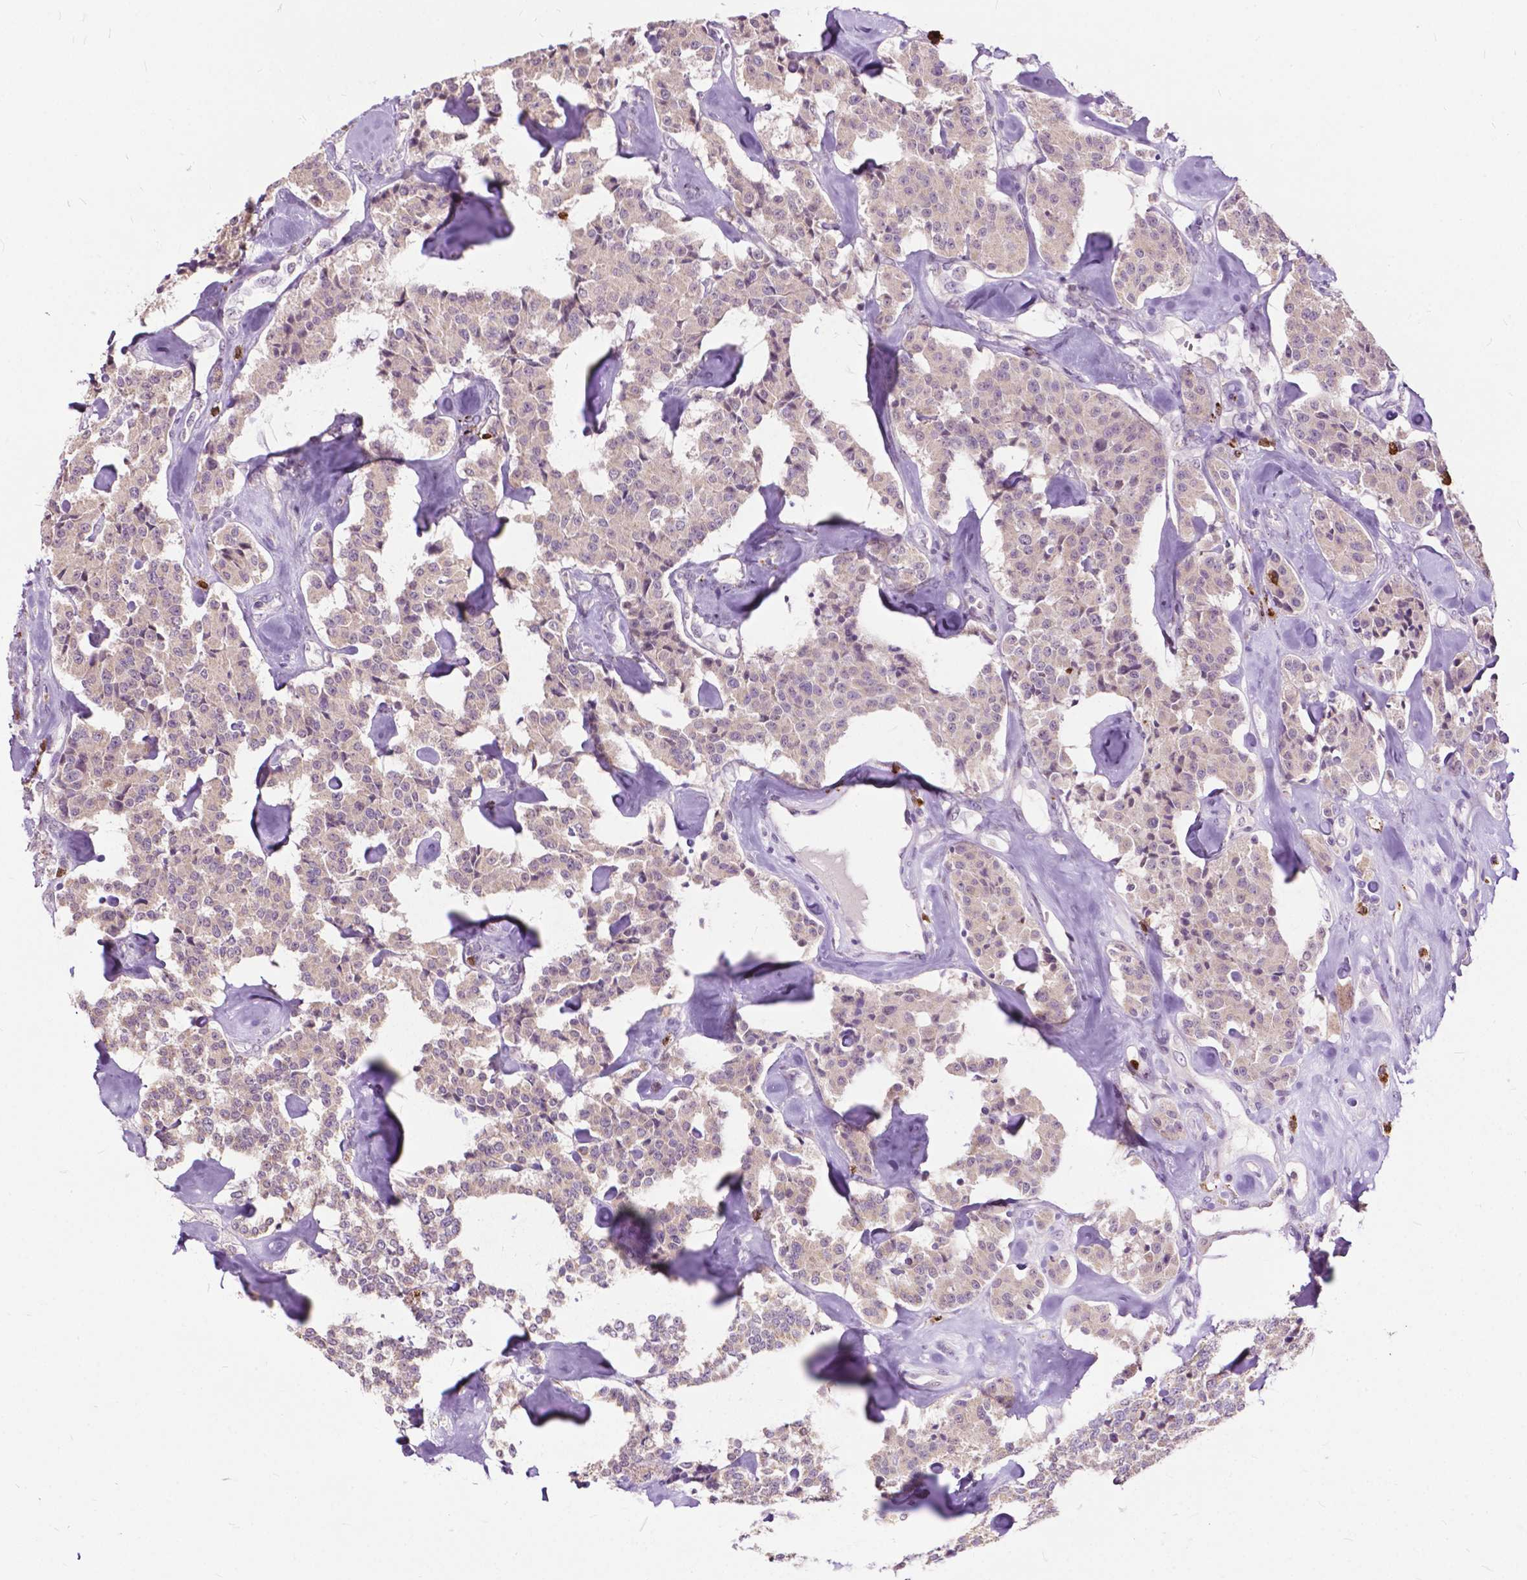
{"staining": {"intensity": "negative", "quantity": "none", "location": "none"}, "tissue": "carcinoid", "cell_type": "Tumor cells", "image_type": "cancer", "snomed": [{"axis": "morphology", "description": "Carcinoid, malignant, NOS"}, {"axis": "topography", "description": "Pancreas"}], "caption": "Tumor cells are negative for protein expression in human malignant carcinoid.", "gene": "TTC9B", "patient": {"sex": "male", "age": 41}}